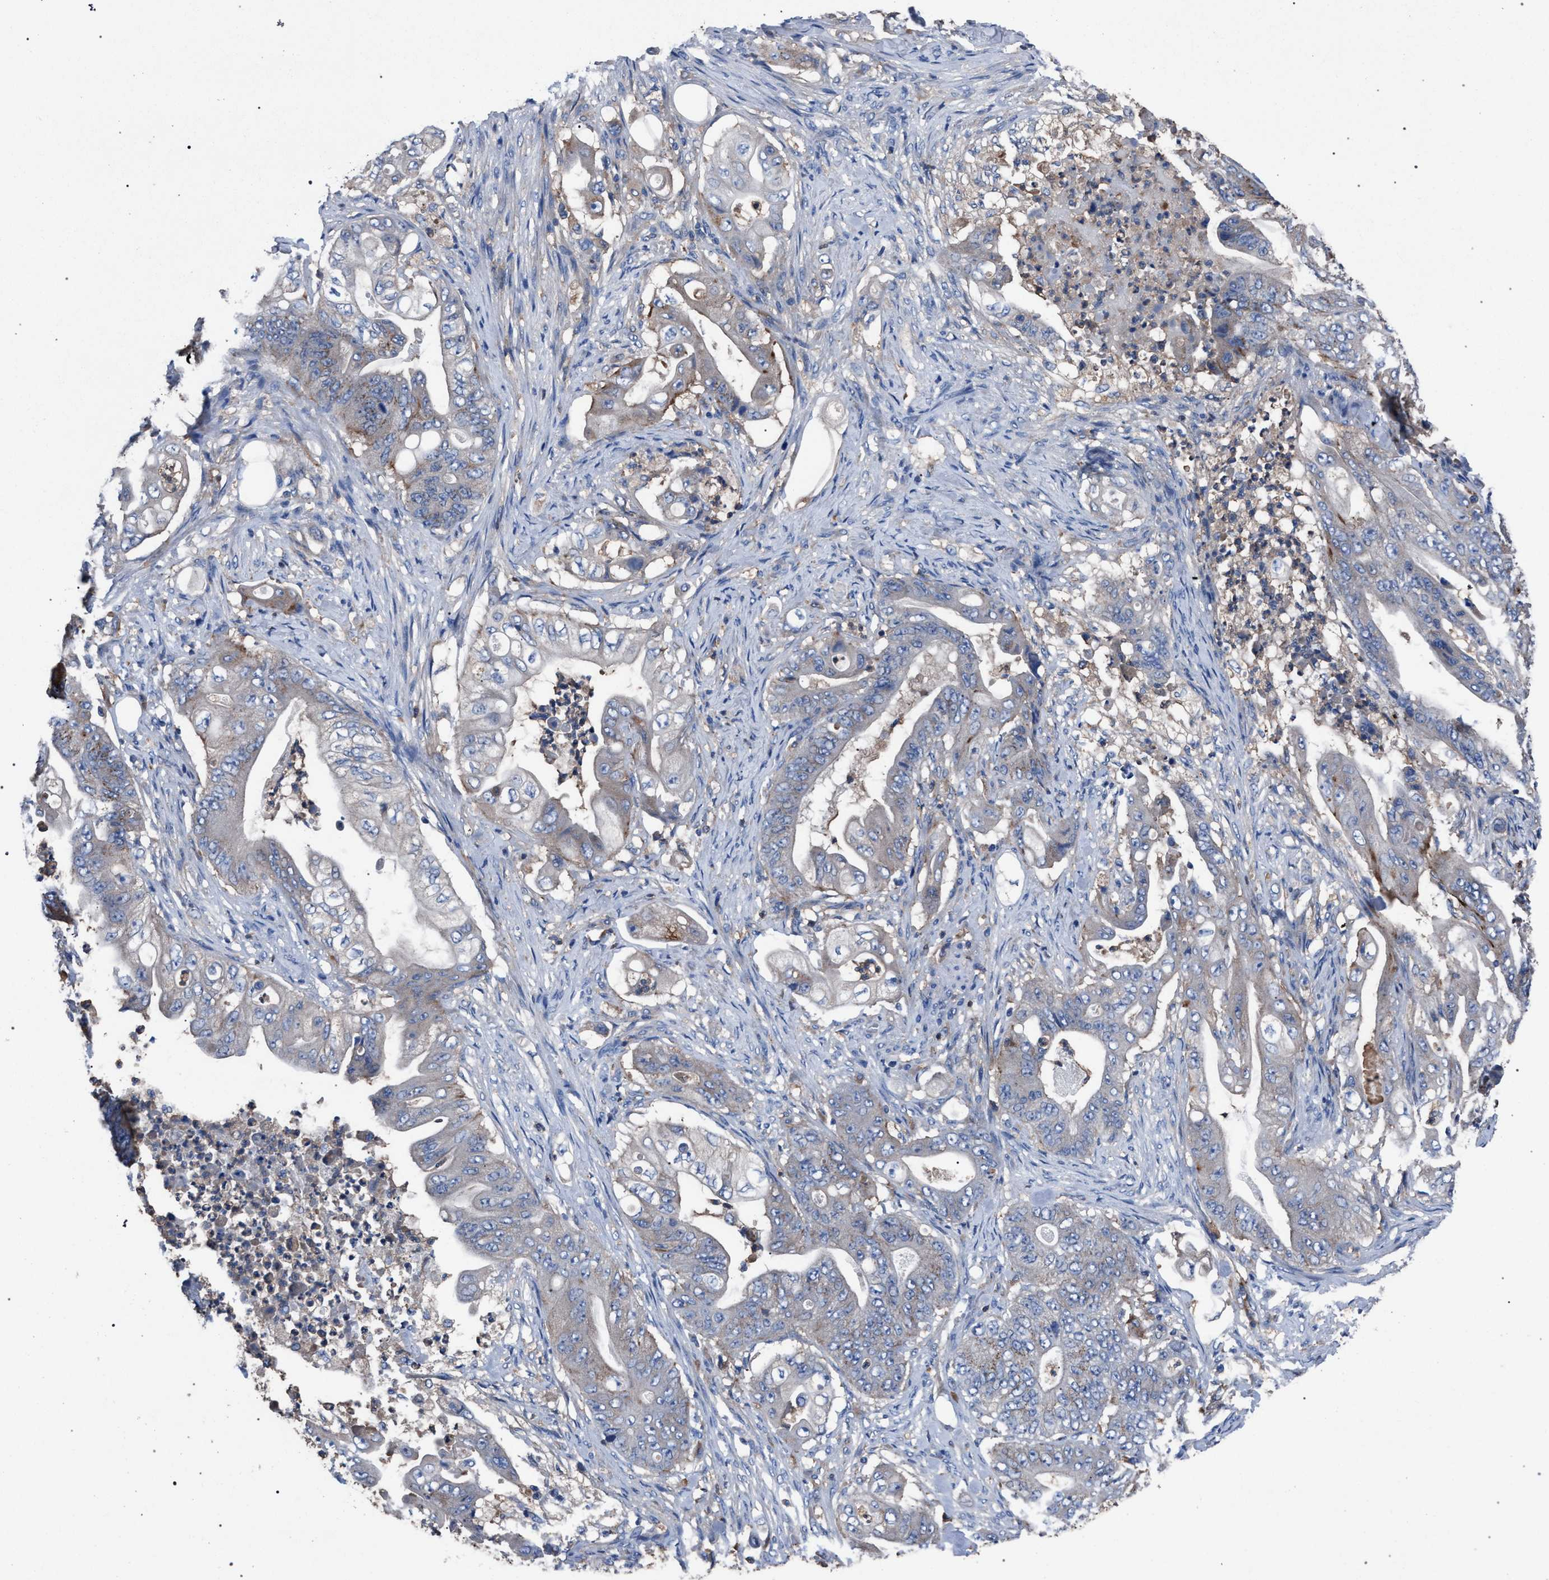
{"staining": {"intensity": "moderate", "quantity": "<25%", "location": "cytoplasmic/membranous"}, "tissue": "stomach cancer", "cell_type": "Tumor cells", "image_type": "cancer", "snomed": [{"axis": "morphology", "description": "Adenocarcinoma, NOS"}, {"axis": "topography", "description": "Stomach"}], "caption": "Human adenocarcinoma (stomach) stained for a protein (brown) reveals moderate cytoplasmic/membranous positive expression in about <25% of tumor cells.", "gene": "ATP6V0A1", "patient": {"sex": "female", "age": 73}}